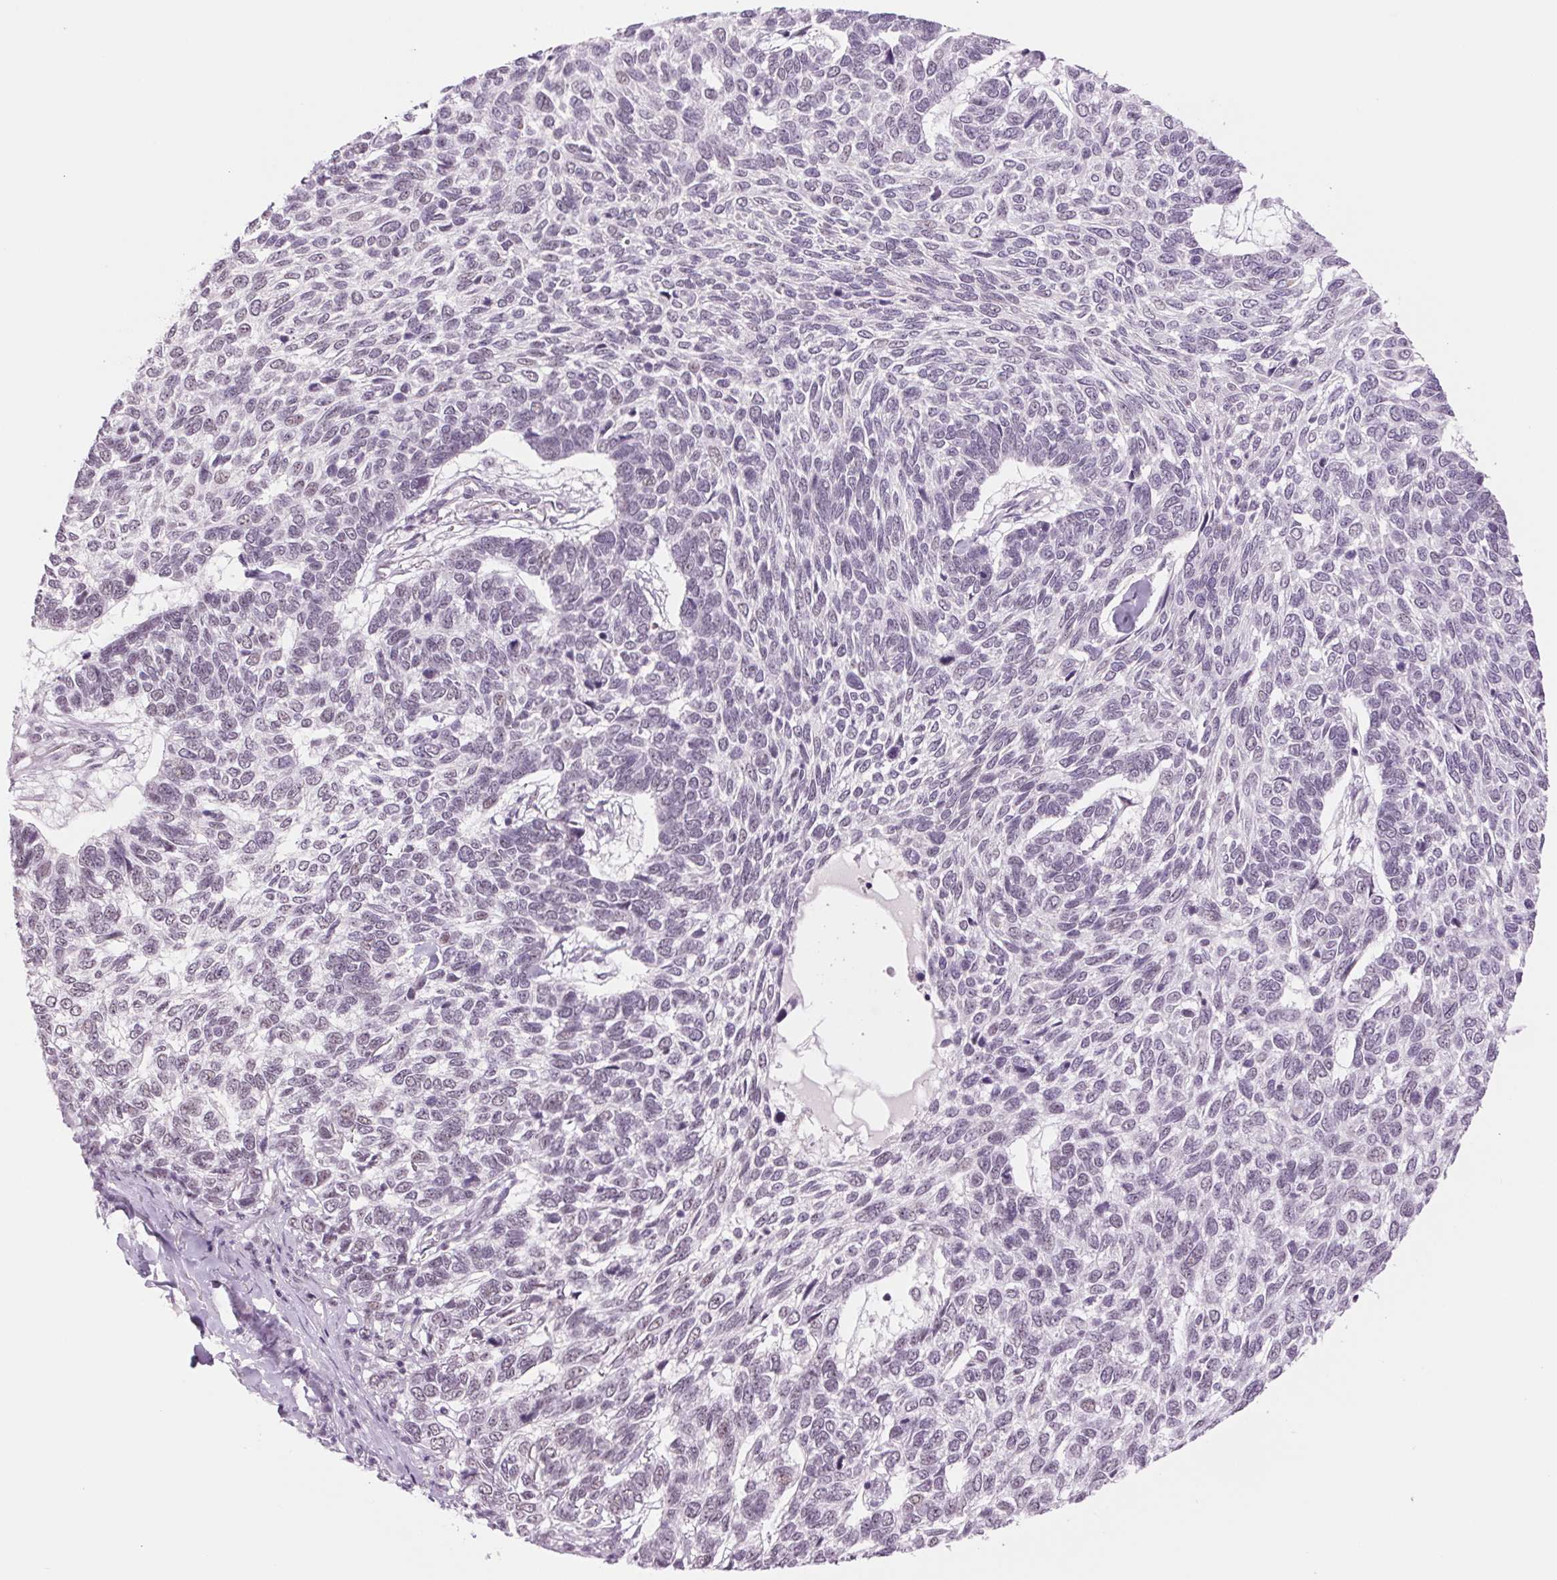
{"staining": {"intensity": "negative", "quantity": "none", "location": "none"}, "tissue": "skin cancer", "cell_type": "Tumor cells", "image_type": "cancer", "snomed": [{"axis": "morphology", "description": "Basal cell carcinoma"}, {"axis": "topography", "description": "Skin"}], "caption": "High magnification brightfield microscopy of basal cell carcinoma (skin) stained with DAB (brown) and counterstained with hematoxylin (blue): tumor cells show no significant expression. Brightfield microscopy of immunohistochemistry stained with DAB (brown) and hematoxylin (blue), captured at high magnification.", "gene": "ZC3H14", "patient": {"sex": "female", "age": 65}}